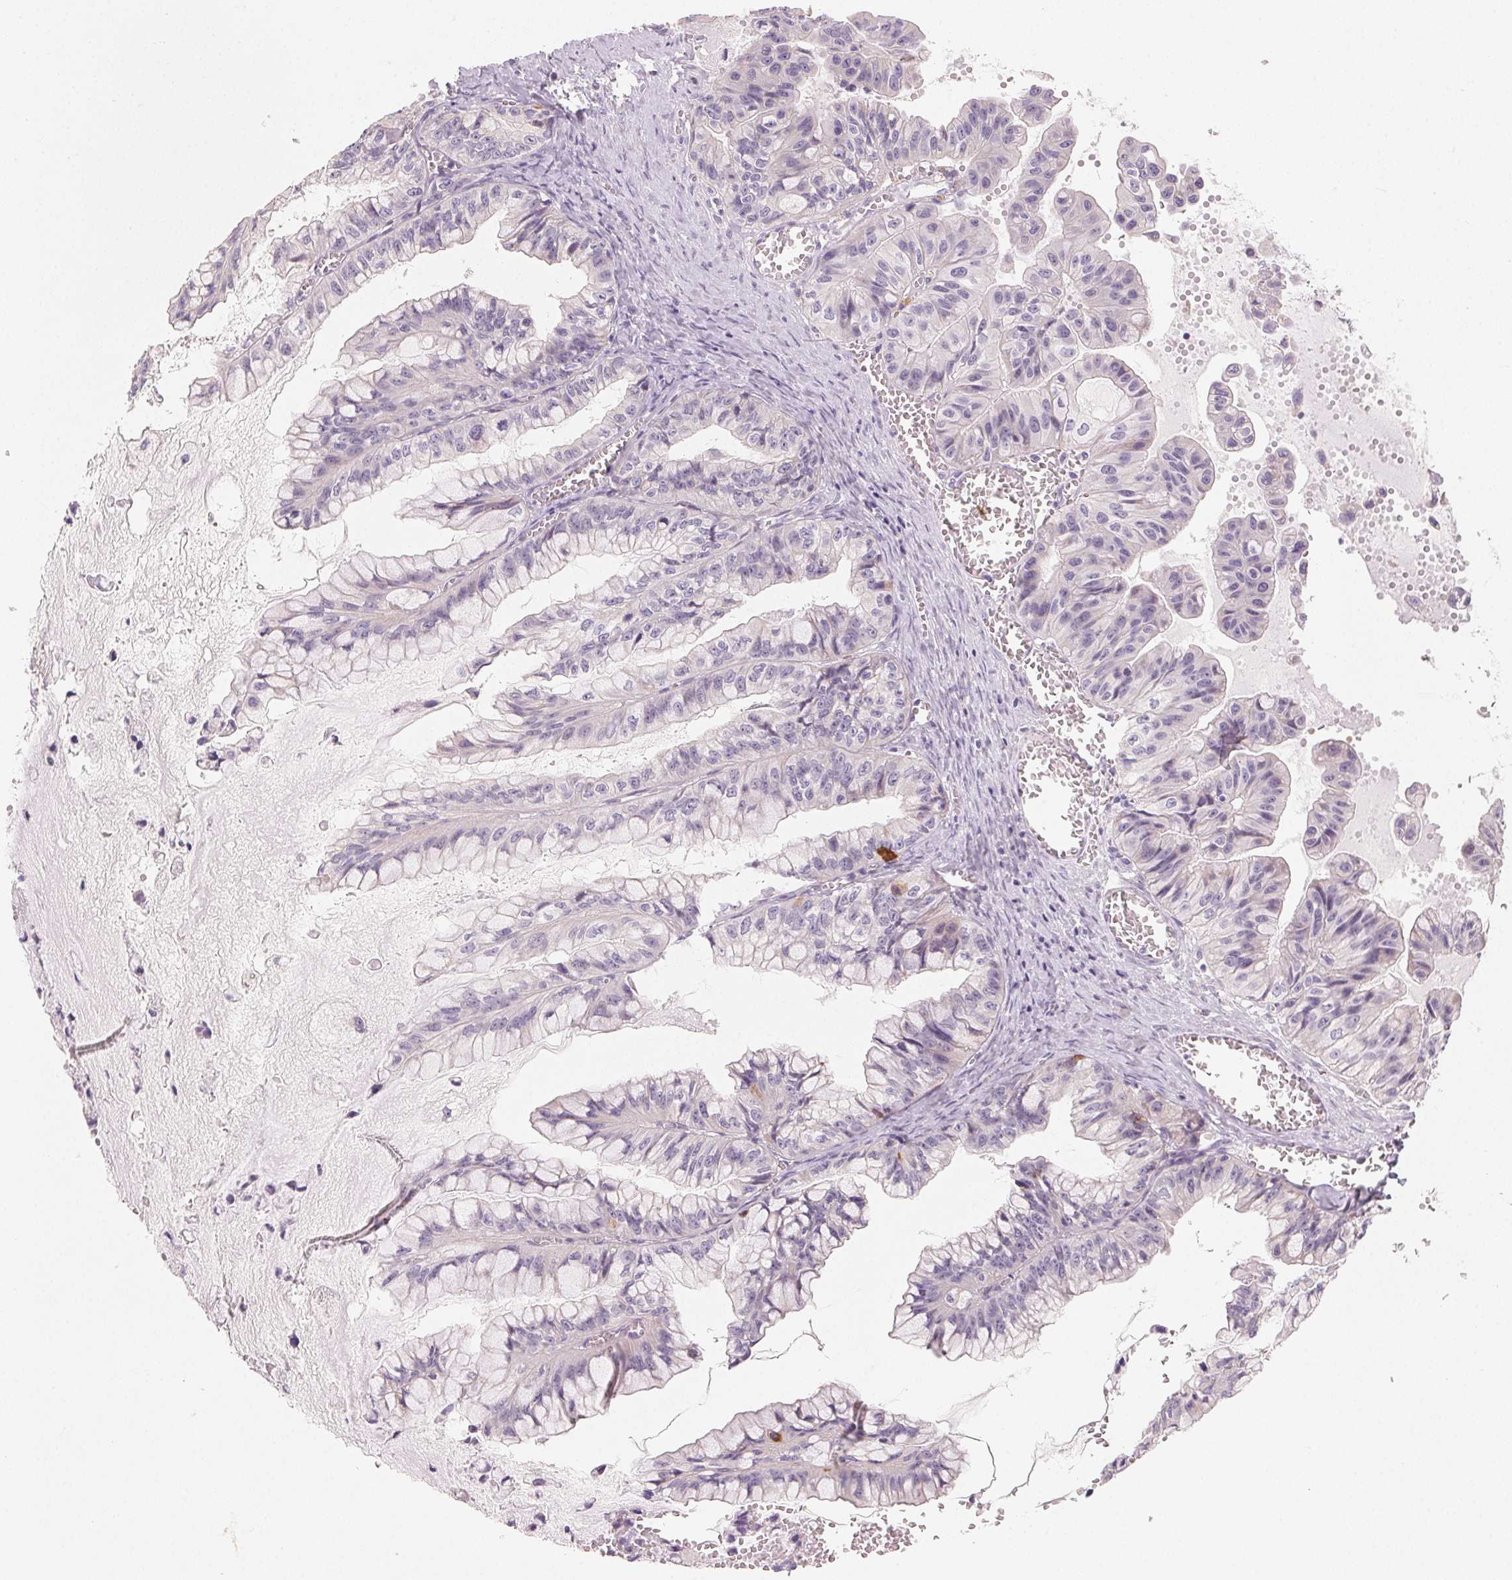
{"staining": {"intensity": "negative", "quantity": "none", "location": "none"}, "tissue": "ovarian cancer", "cell_type": "Tumor cells", "image_type": "cancer", "snomed": [{"axis": "morphology", "description": "Cystadenocarcinoma, mucinous, NOS"}, {"axis": "topography", "description": "Ovary"}], "caption": "Tumor cells show no significant positivity in ovarian cancer.", "gene": "MYBL1", "patient": {"sex": "female", "age": 72}}